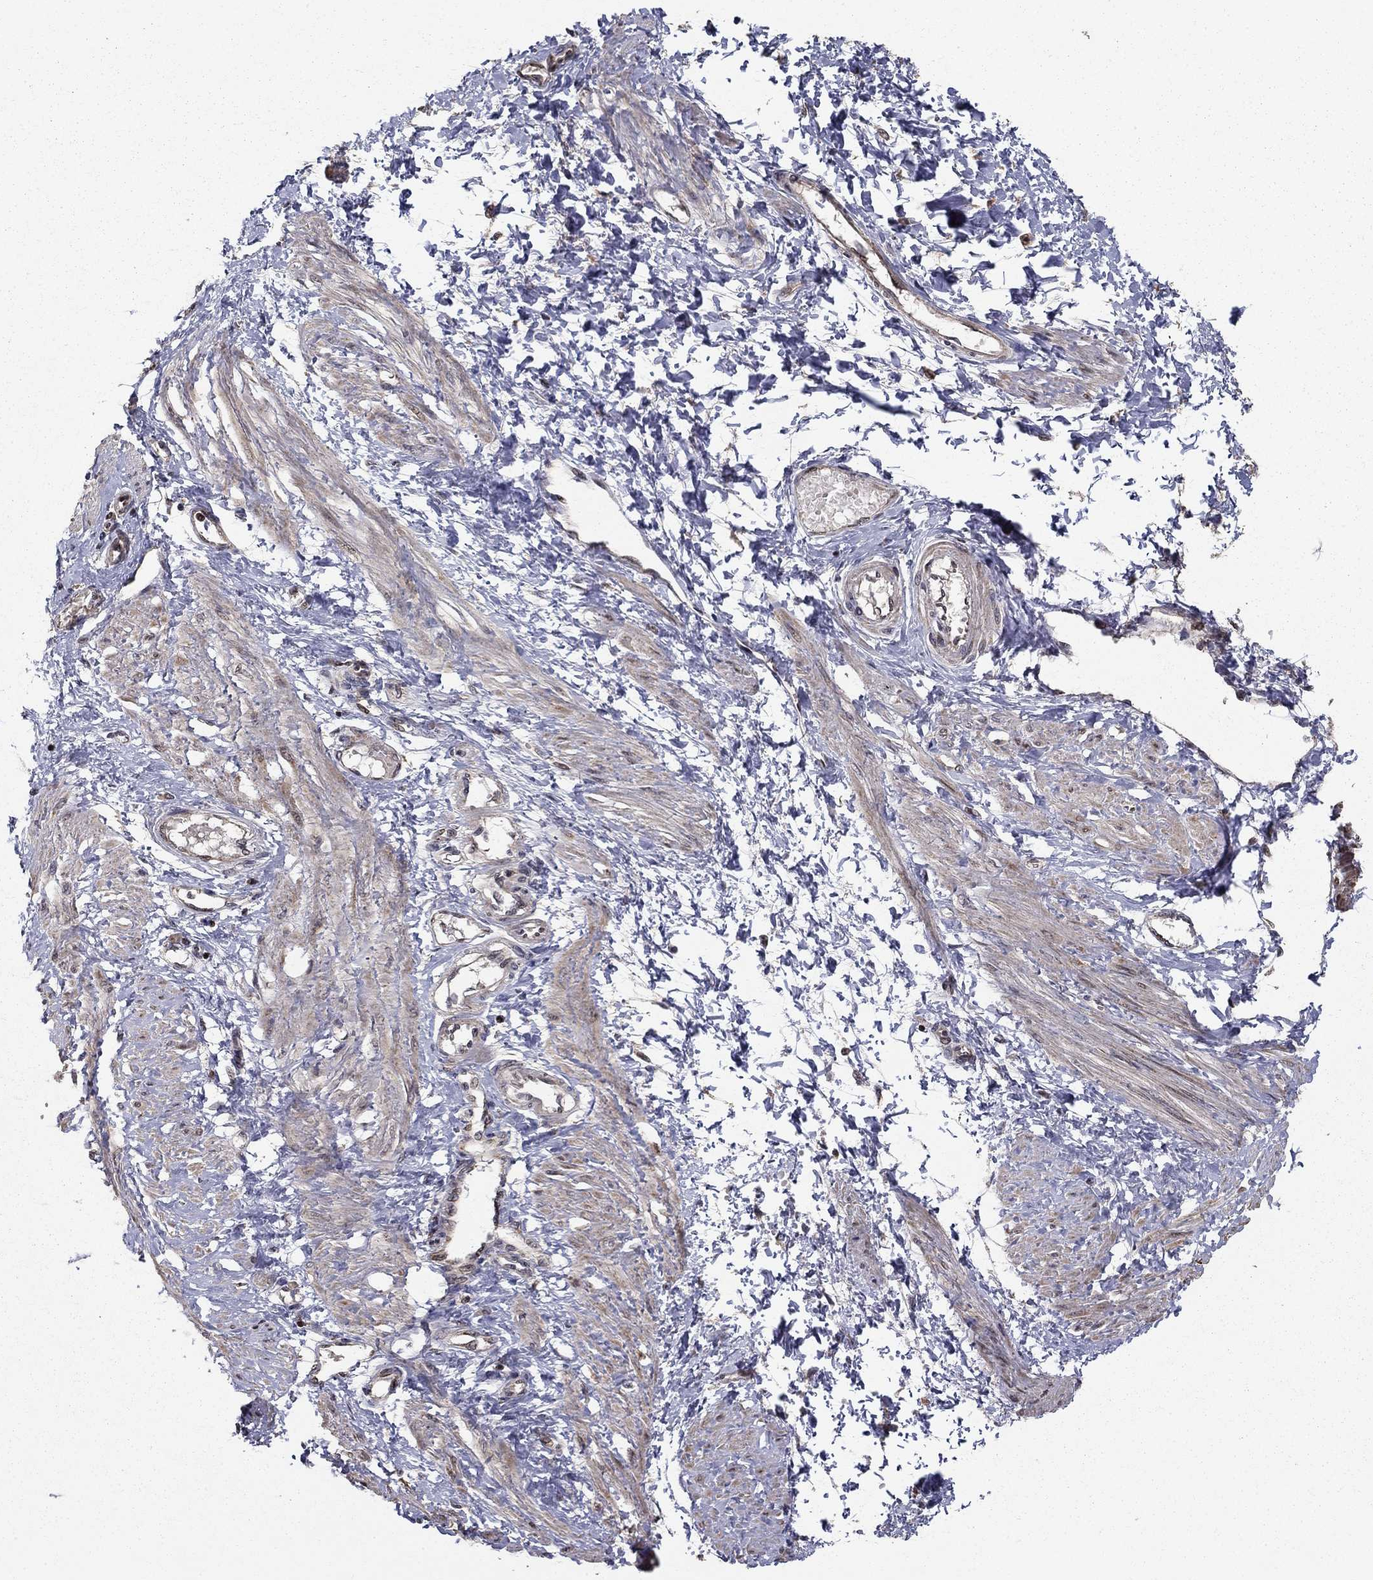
{"staining": {"intensity": "weak", "quantity": "25%-75%", "location": "cytoplasmic/membranous"}, "tissue": "smooth muscle", "cell_type": "Smooth muscle cells", "image_type": "normal", "snomed": [{"axis": "morphology", "description": "Normal tissue, NOS"}, {"axis": "topography", "description": "Smooth muscle"}, {"axis": "topography", "description": "Uterus"}], "caption": "Unremarkable smooth muscle was stained to show a protein in brown. There is low levels of weak cytoplasmic/membranous staining in approximately 25%-75% of smooth muscle cells. The staining was performed using DAB (3,3'-diaminobenzidine) to visualize the protein expression in brown, while the nuclei were stained in blue with hematoxylin (Magnification: 20x).", "gene": "ACOT13", "patient": {"sex": "female", "age": 39}}